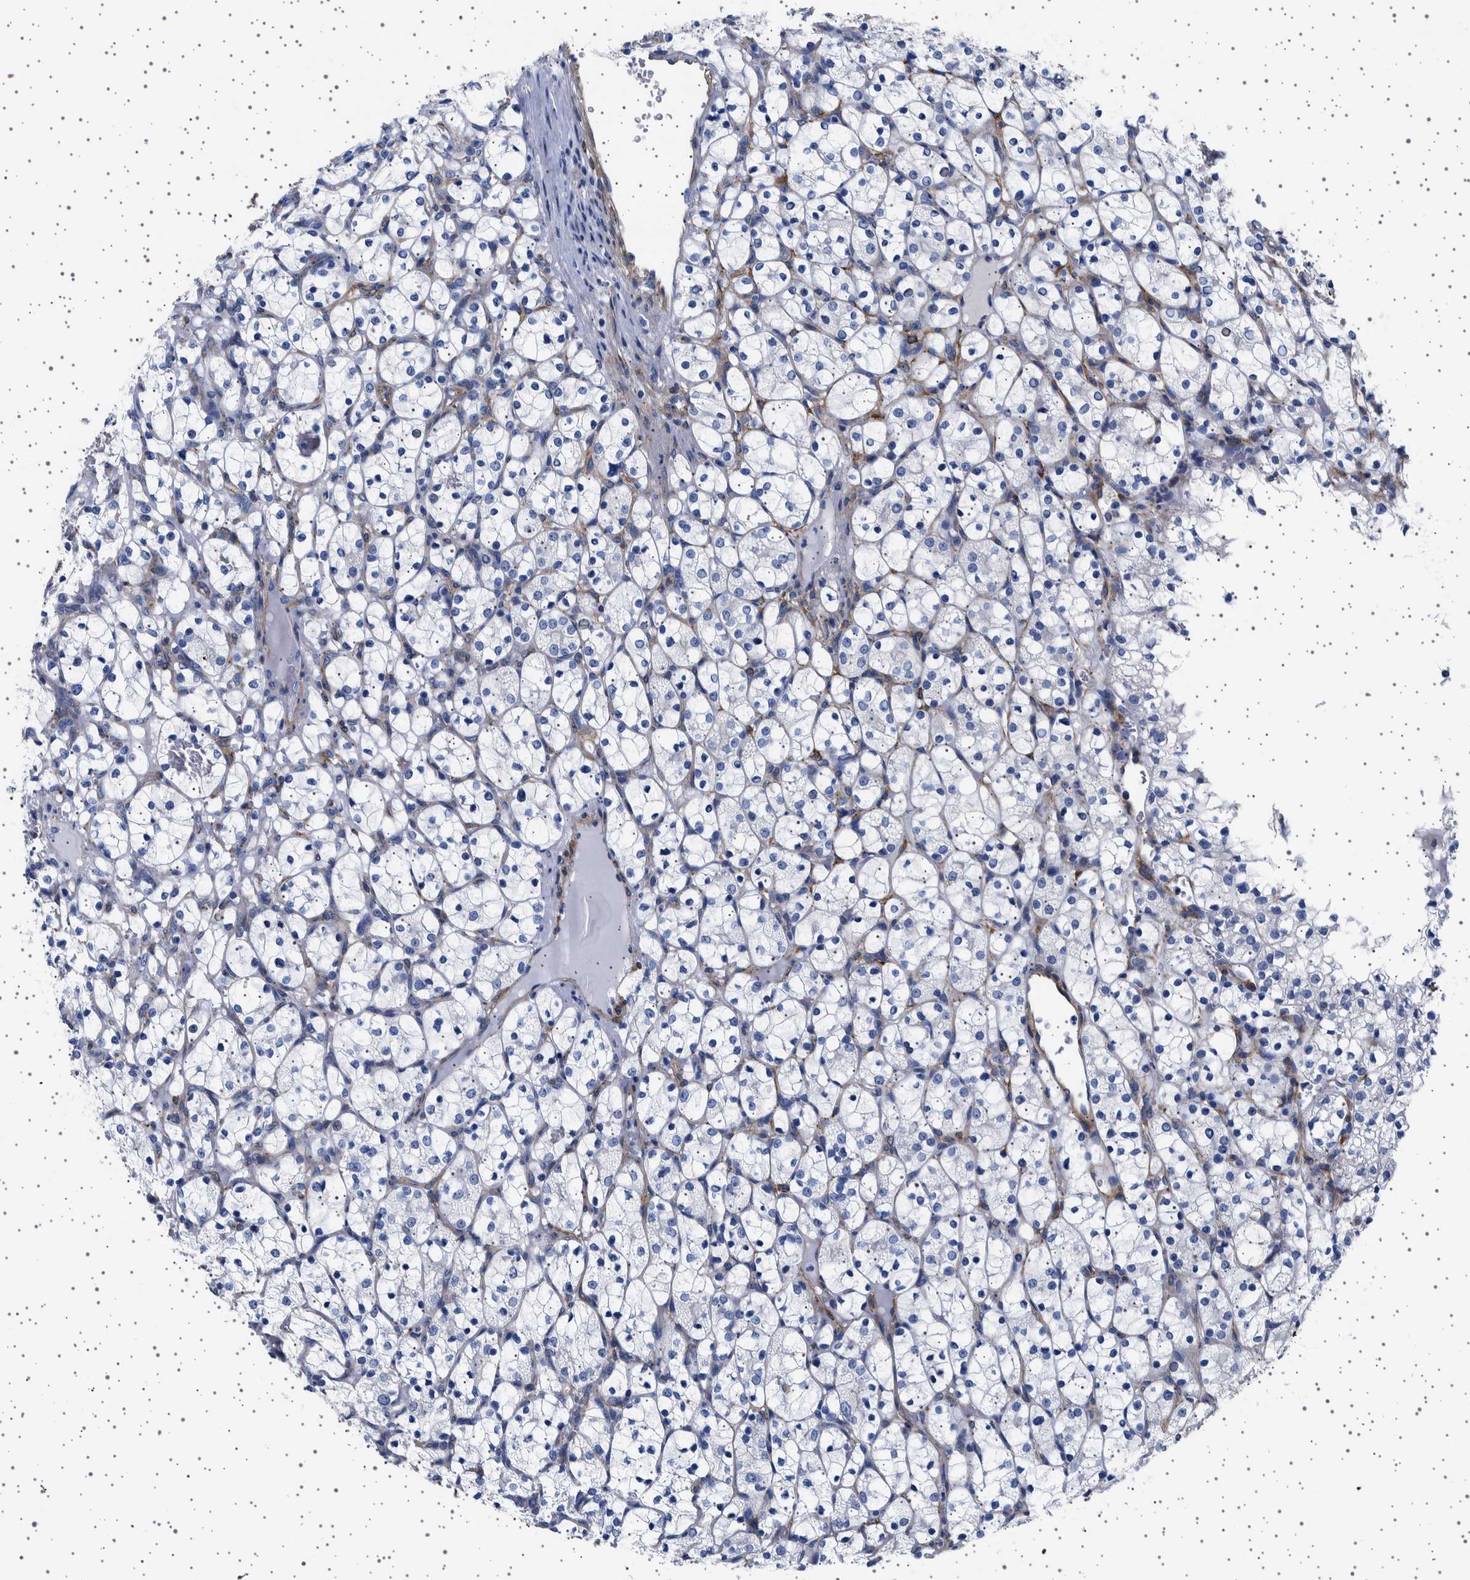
{"staining": {"intensity": "negative", "quantity": "none", "location": "none"}, "tissue": "renal cancer", "cell_type": "Tumor cells", "image_type": "cancer", "snomed": [{"axis": "morphology", "description": "Adenocarcinoma, NOS"}, {"axis": "topography", "description": "Kidney"}], "caption": "This is a image of immunohistochemistry (IHC) staining of adenocarcinoma (renal), which shows no positivity in tumor cells.", "gene": "SEPTIN4", "patient": {"sex": "female", "age": 69}}